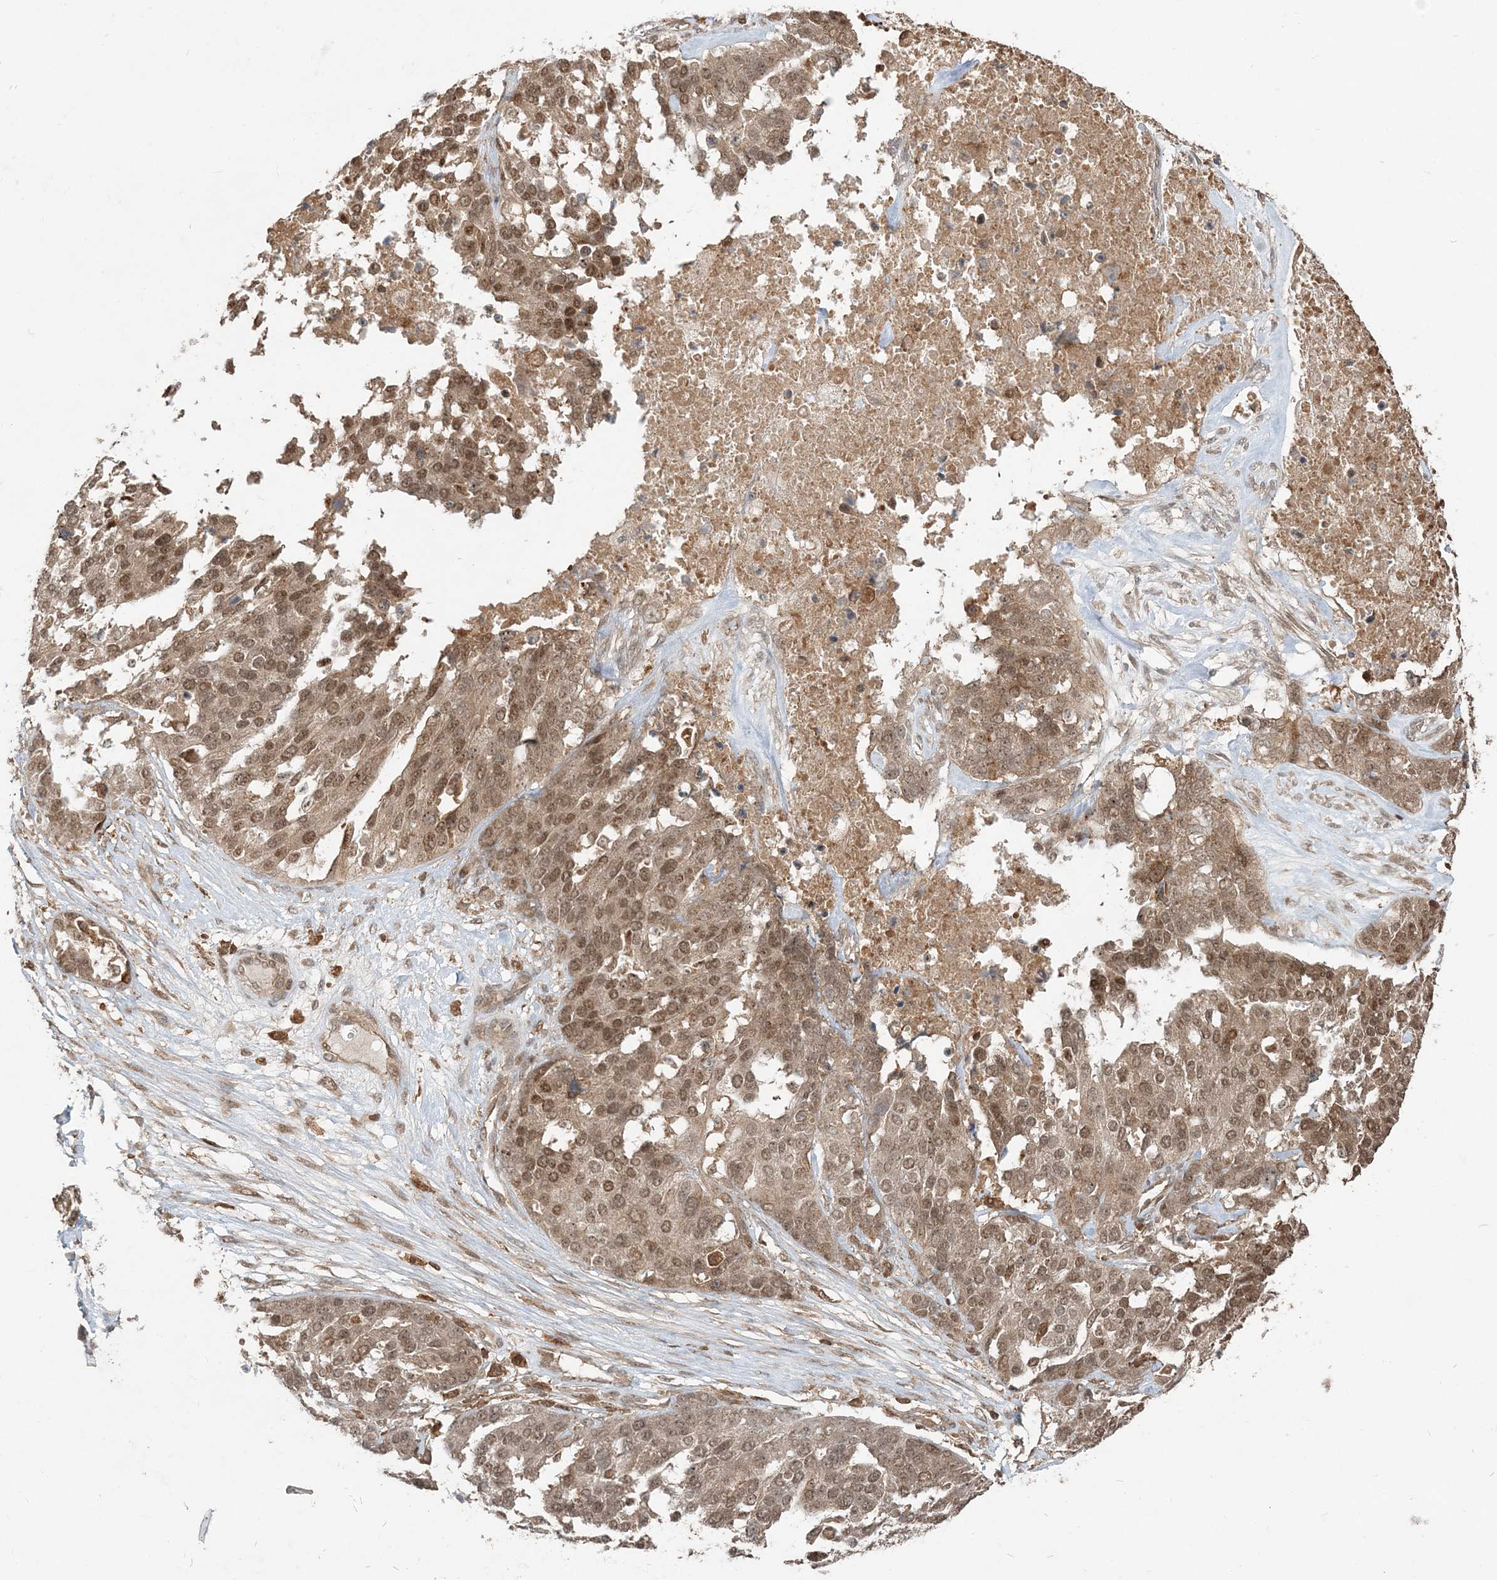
{"staining": {"intensity": "moderate", "quantity": ">75%", "location": "nuclear"}, "tissue": "ovarian cancer", "cell_type": "Tumor cells", "image_type": "cancer", "snomed": [{"axis": "morphology", "description": "Cystadenocarcinoma, serous, NOS"}, {"axis": "topography", "description": "Ovary"}], "caption": "Ovarian serous cystadenocarcinoma stained for a protein (brown) demonstrates moderate nuclear positive positivity in about >75% of tumor cells.", "gene": "CAB39", "patient": {"sex": "female", "age": 44}}